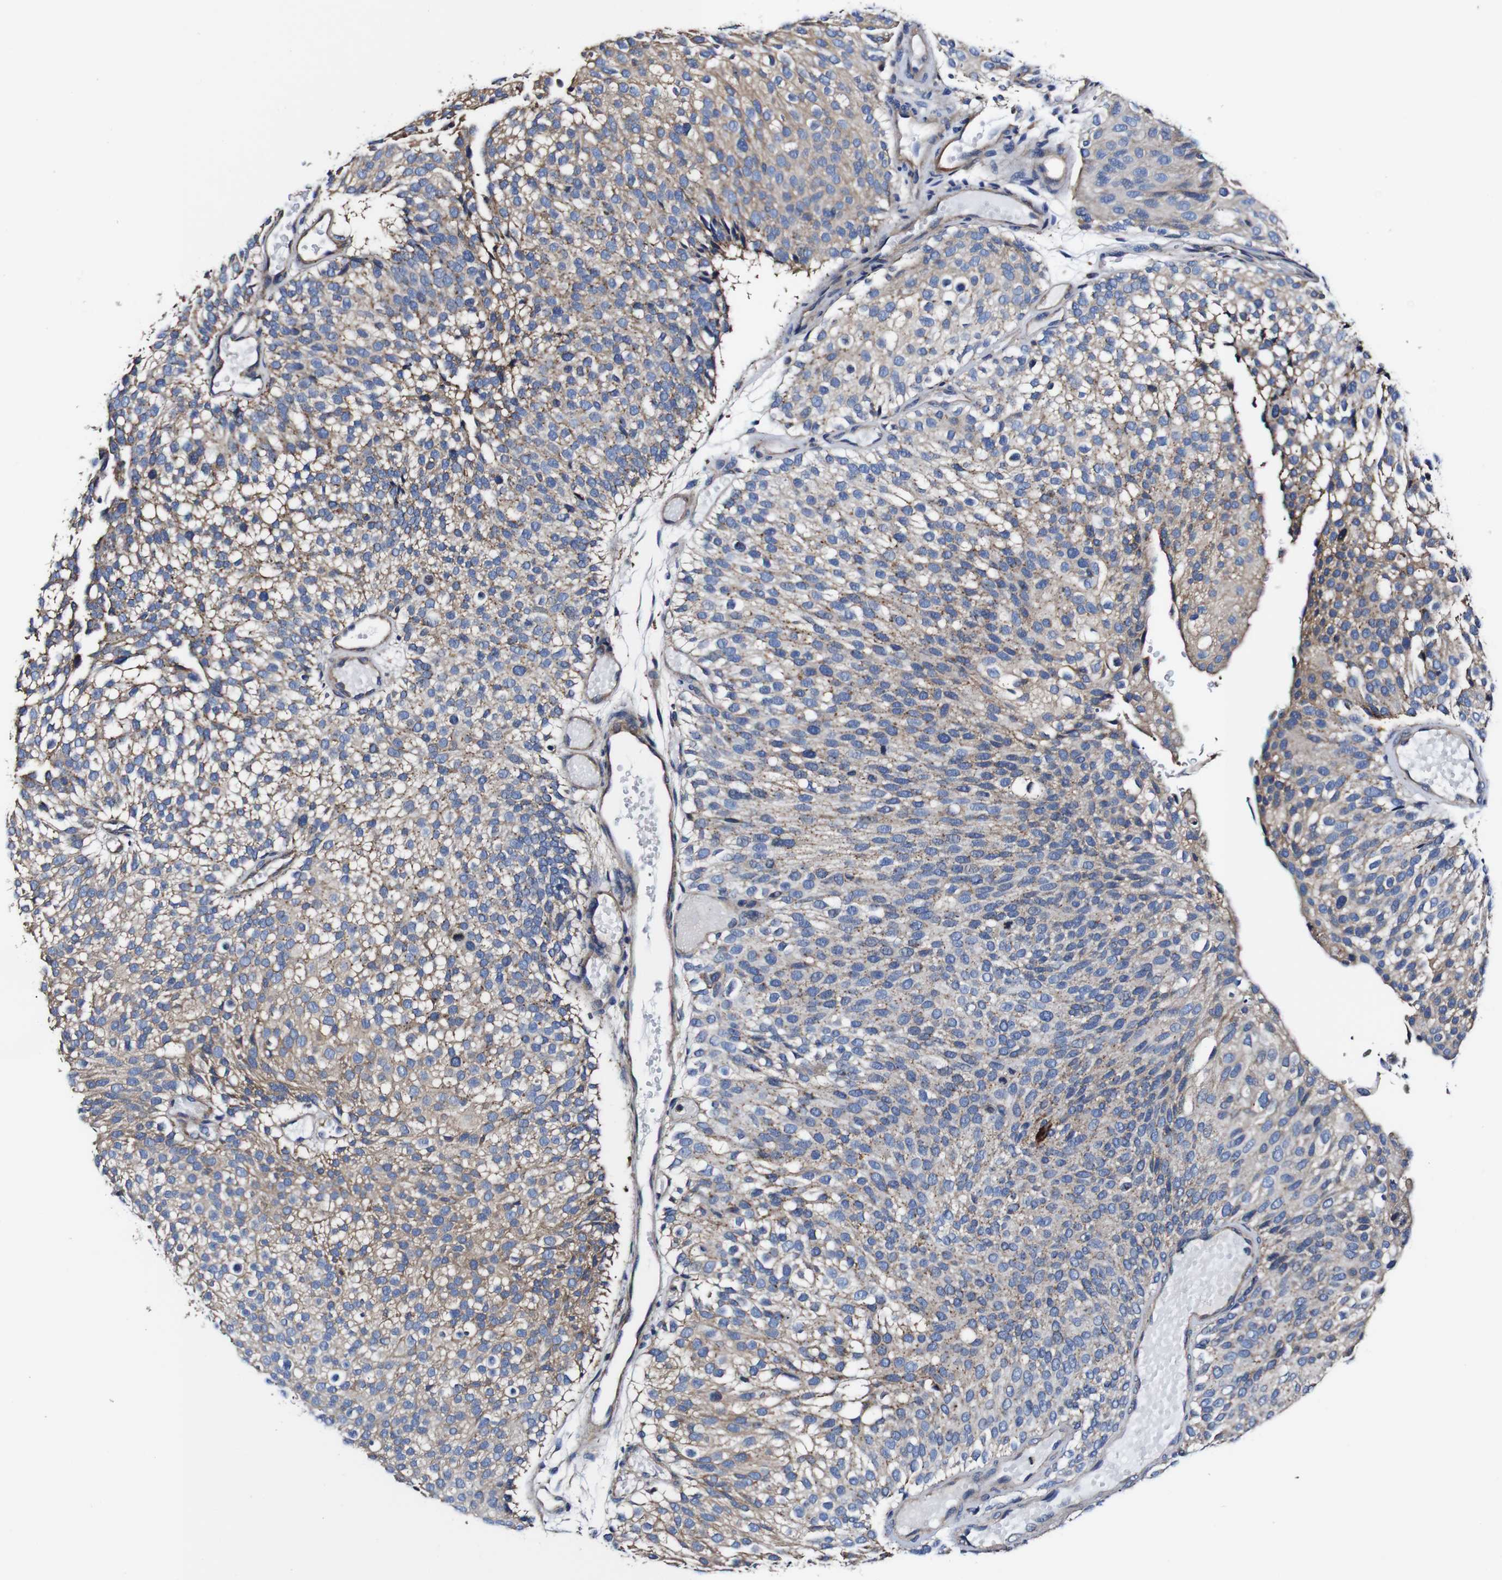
{"staining": {"intensity": "moderate", "quantity": "25%-75%", "location": "cytoplasmic/membranous"}, "tissue": "urothelial cancer", "cell_type": "Tumor cells", "image_type": "cancer", "snomed": [{"axis": "morphology", "description": "Urothelial carcinoma, Low grade"}, {"axis": "topography", "description": "Urinary bladder"}], "caption": "Immunohistochemical staining of human urothelial carcinoma (low-grade) displays medium levels of moderate cytoplasmic/membranous protein expression in approximately 25%-75% of tumor cells. Ihc stains the protein of interest in brown and the nuclei are stained blue.", "gene": "PDCD6IP", "patient": {"sex": "male", "age": 78}}